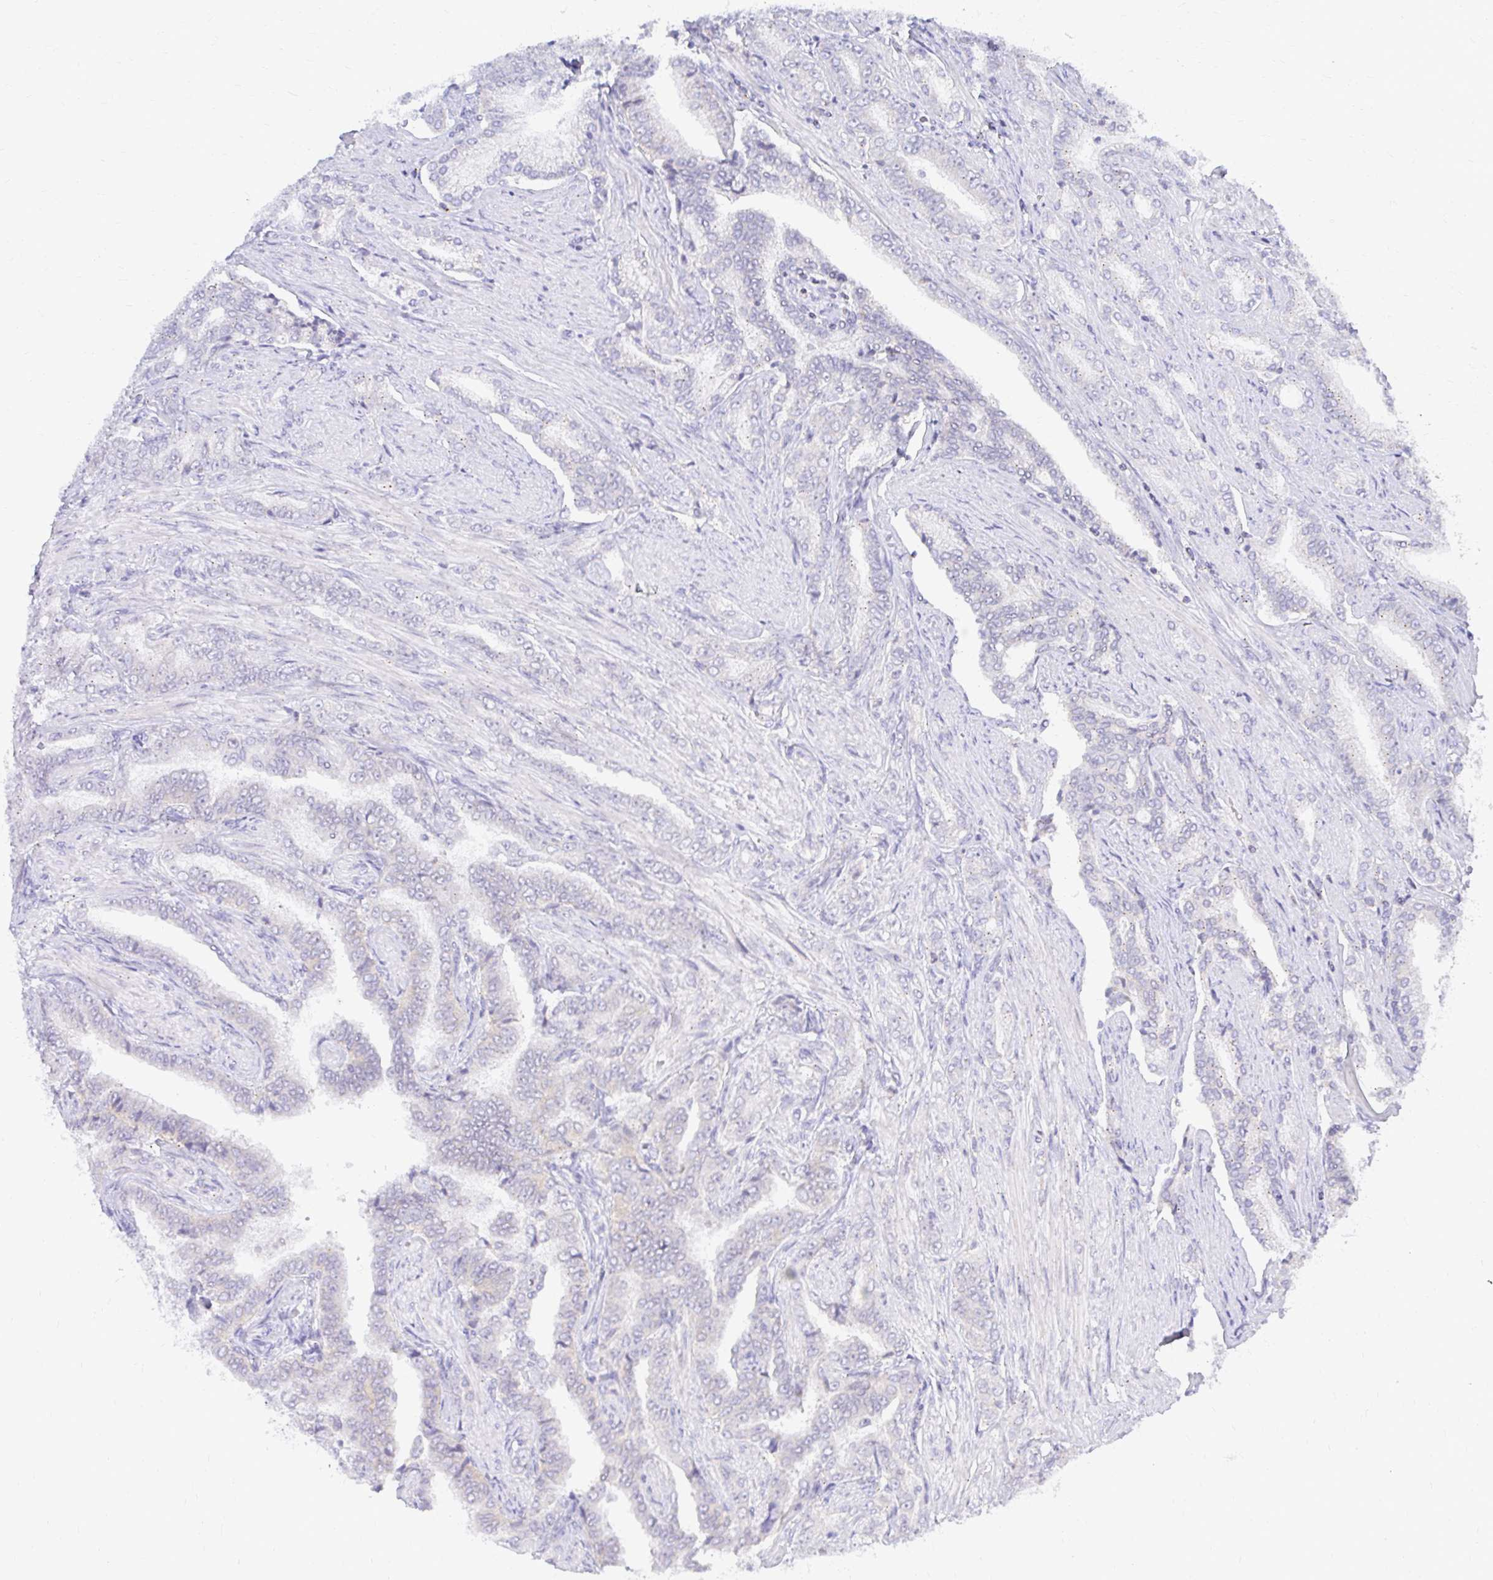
{"staining": {"intensity": "weak", "quantity": "<25%", "location": "cytoplasmic/membranous"}, "tissue": "prostate cancer", "cell_type": "Tumor cells", "image_type": "cancer", "snomed": [{"axis": "morphology", "description": "Adenocarcinoma, High grade"}, {"axis": "topography", "description": "Prostate"}], "caption": "Tumor cells are negative for brown protein staining in prostate cancer (adenocarcinoma (high-grade)).", "gene": "RADIL", "patient": {"sex": "male", "age": 72}}